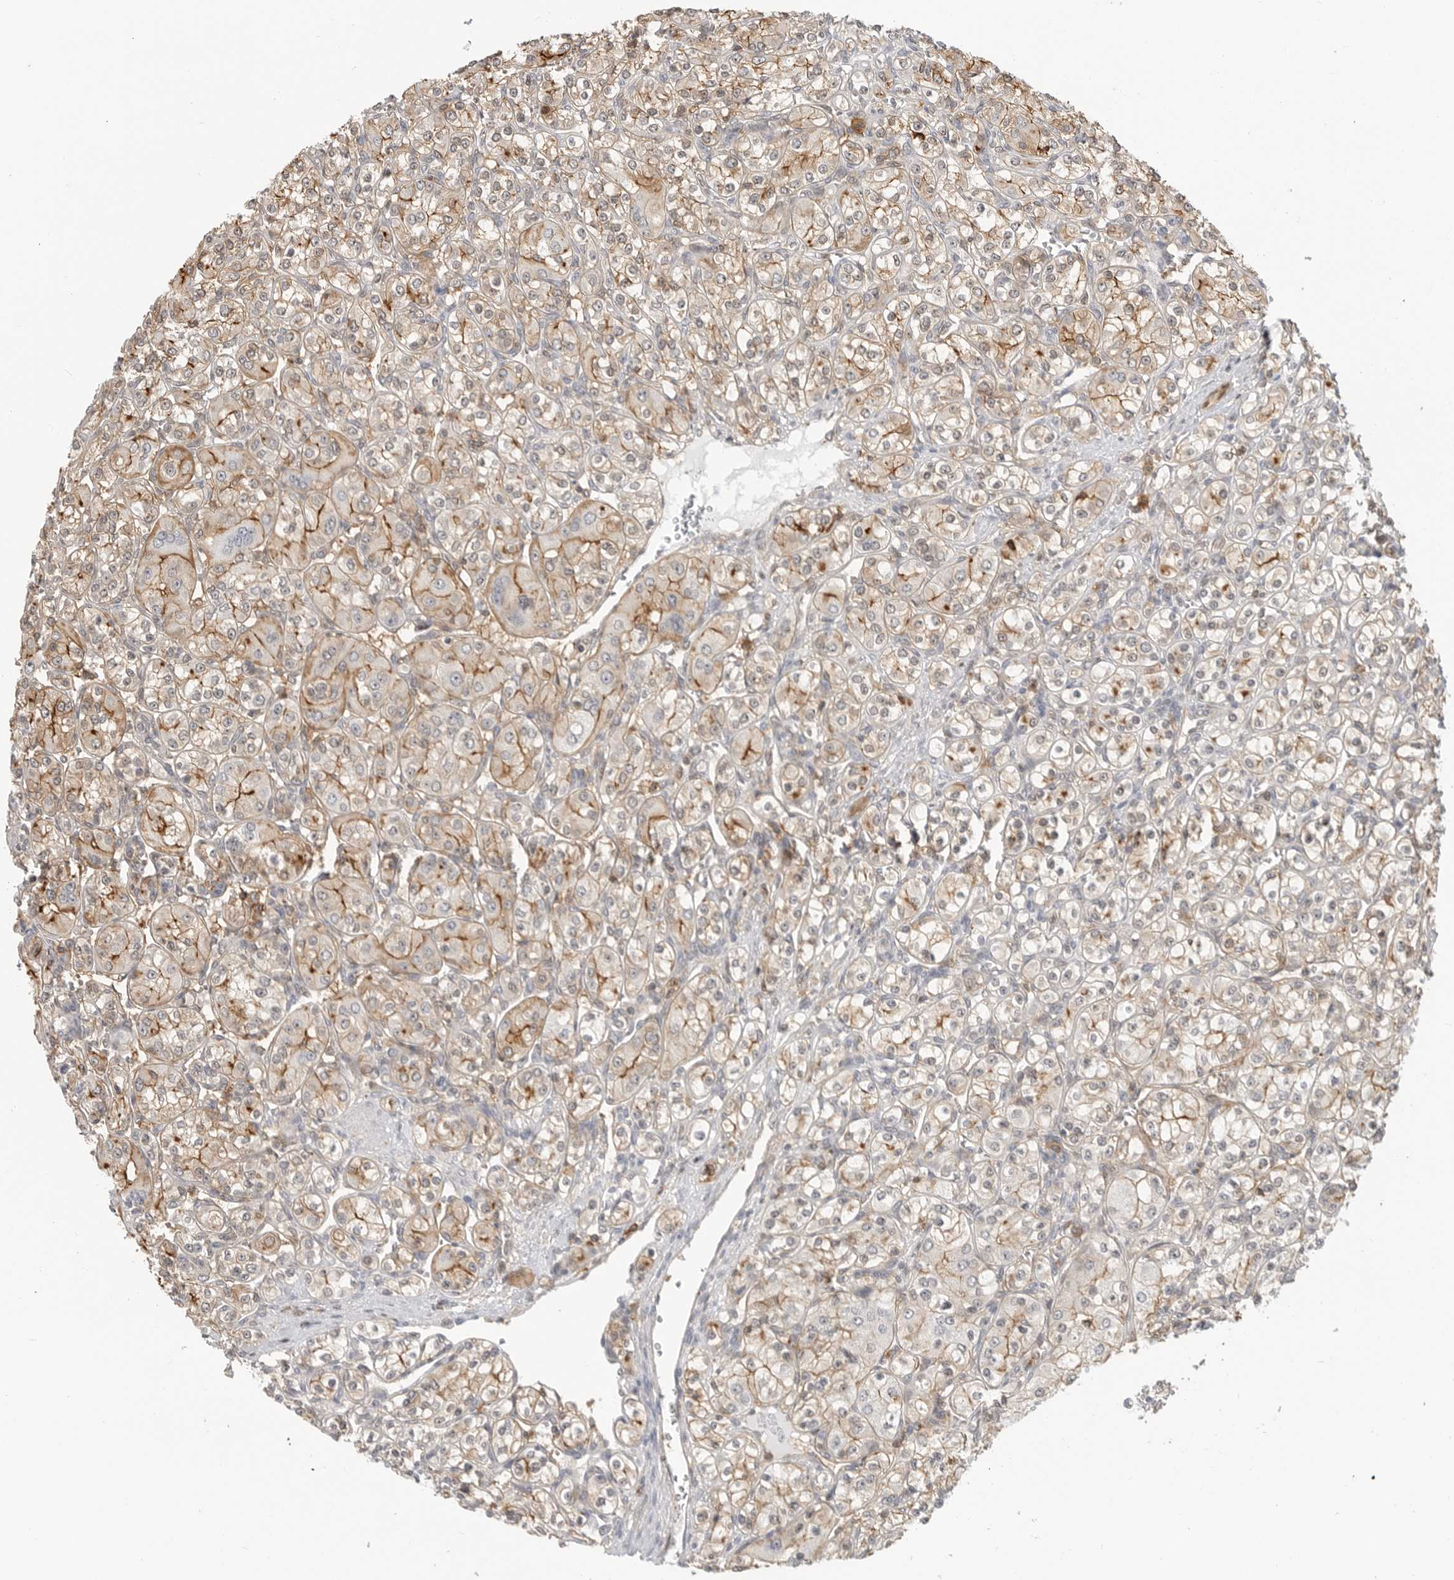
{"staining": {"intensity": "moderate", "quantity": "25%-75%", "location": "cytoplasmic/membranous"}, "tissue": "renal cancer", "cell_type": "Tumor cells", "image_type": "cancer", "snomed": [{"axis": "morphology", "description": "Adenocarcinoma, NOS"}, {"axis": "topography", "description": "Kidney"}], "caption": "Immunohistochemical staining of renal adenocarcinoma shows medium levels of moderate cytoplasmic/membranous protein positivity in approximately 25%-75% of tumor cells.", "gene": "ANXA11", "patient": {"sex": "male", "age": 77}}